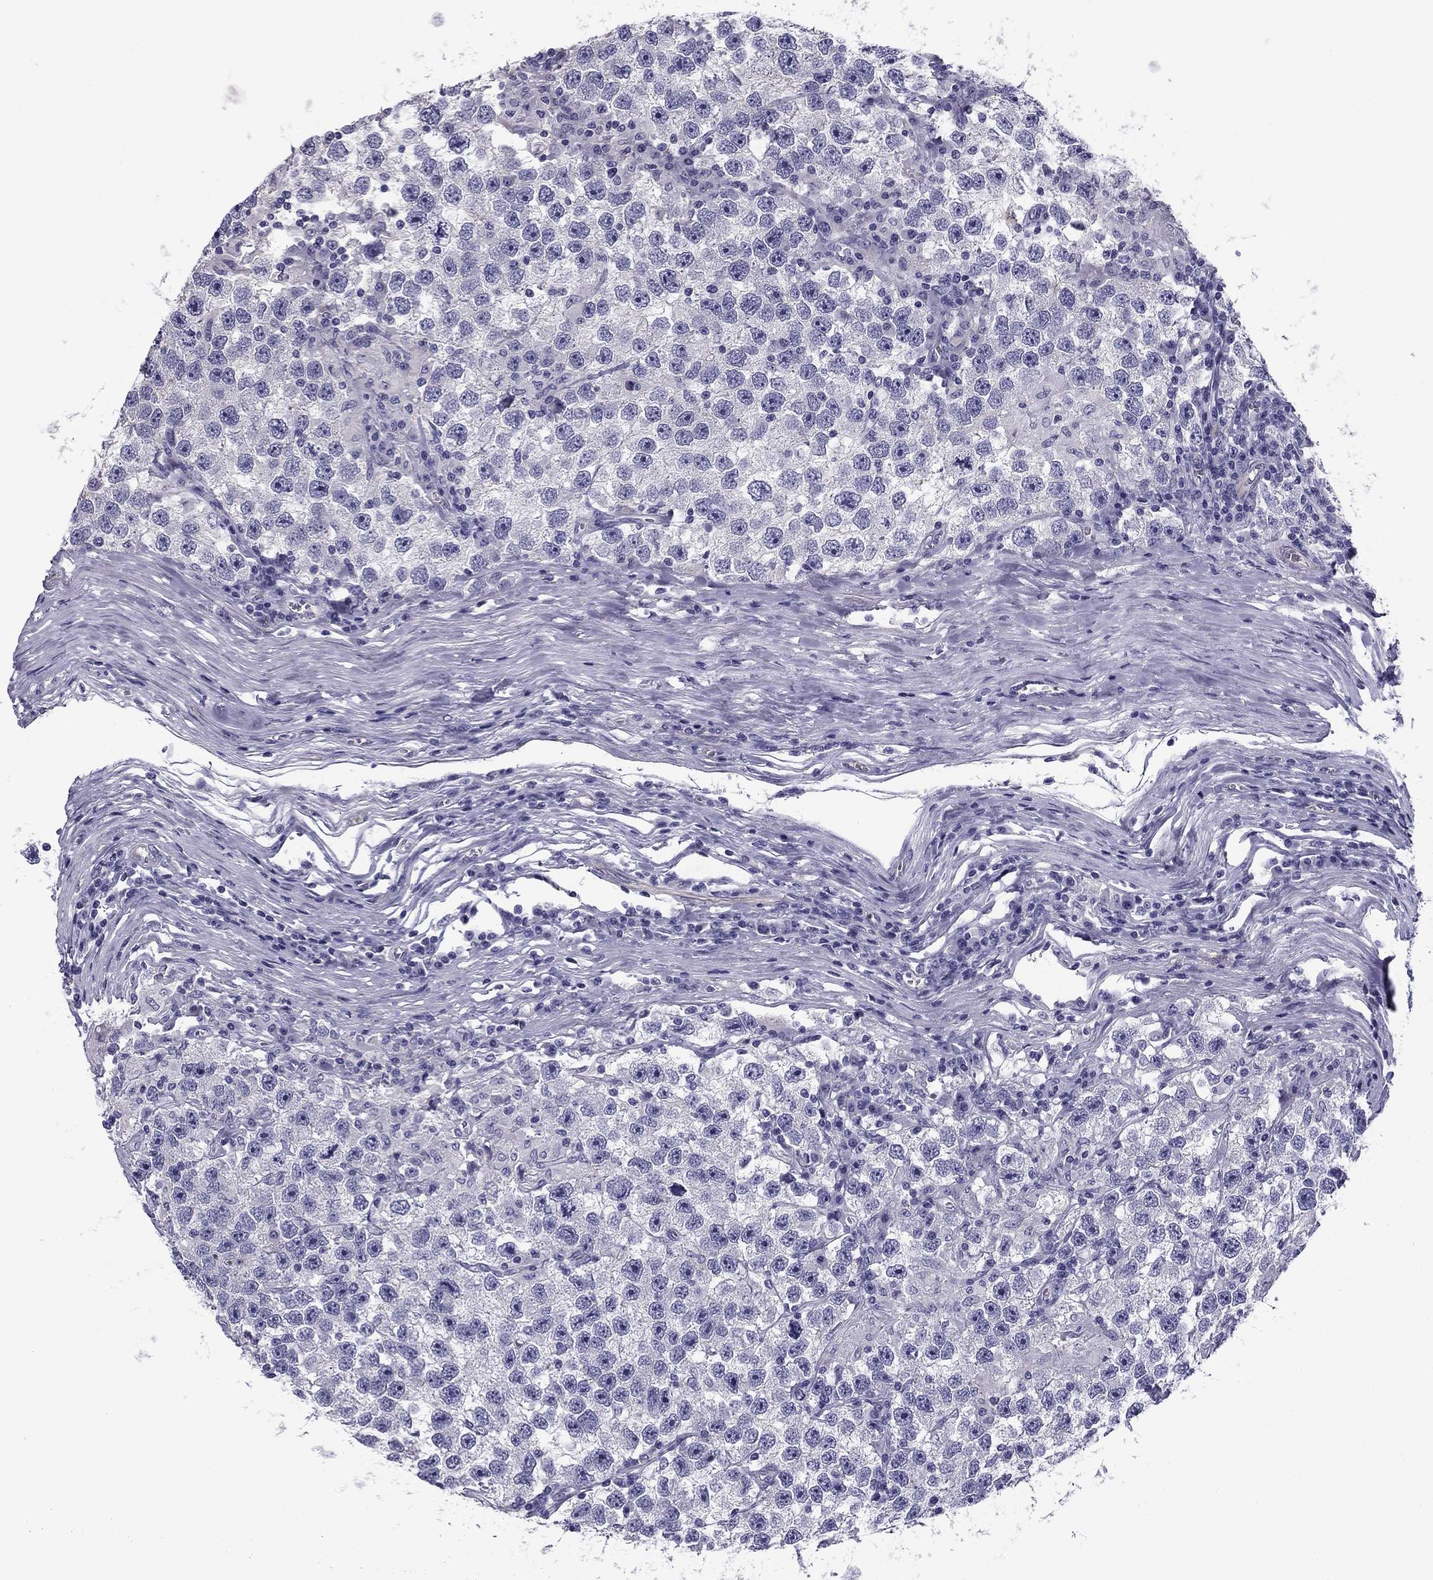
{"staining": {"intensity": "negative", "quantity": "none", "location": "none"}, "tissue": "testis cancer", "cell_type": "Tumor cells", "image_type": "cancer", "snomed": [{"axis": "morphology", "description": "Seminoma, NOS"}, {"axis": "topography", "description": "Testis"}], "caption": "Tumor cells are negative for protein expression in human seminoma (testis).", "gene": "FLNC", "patient": {"sex": "male", "age": 26}}